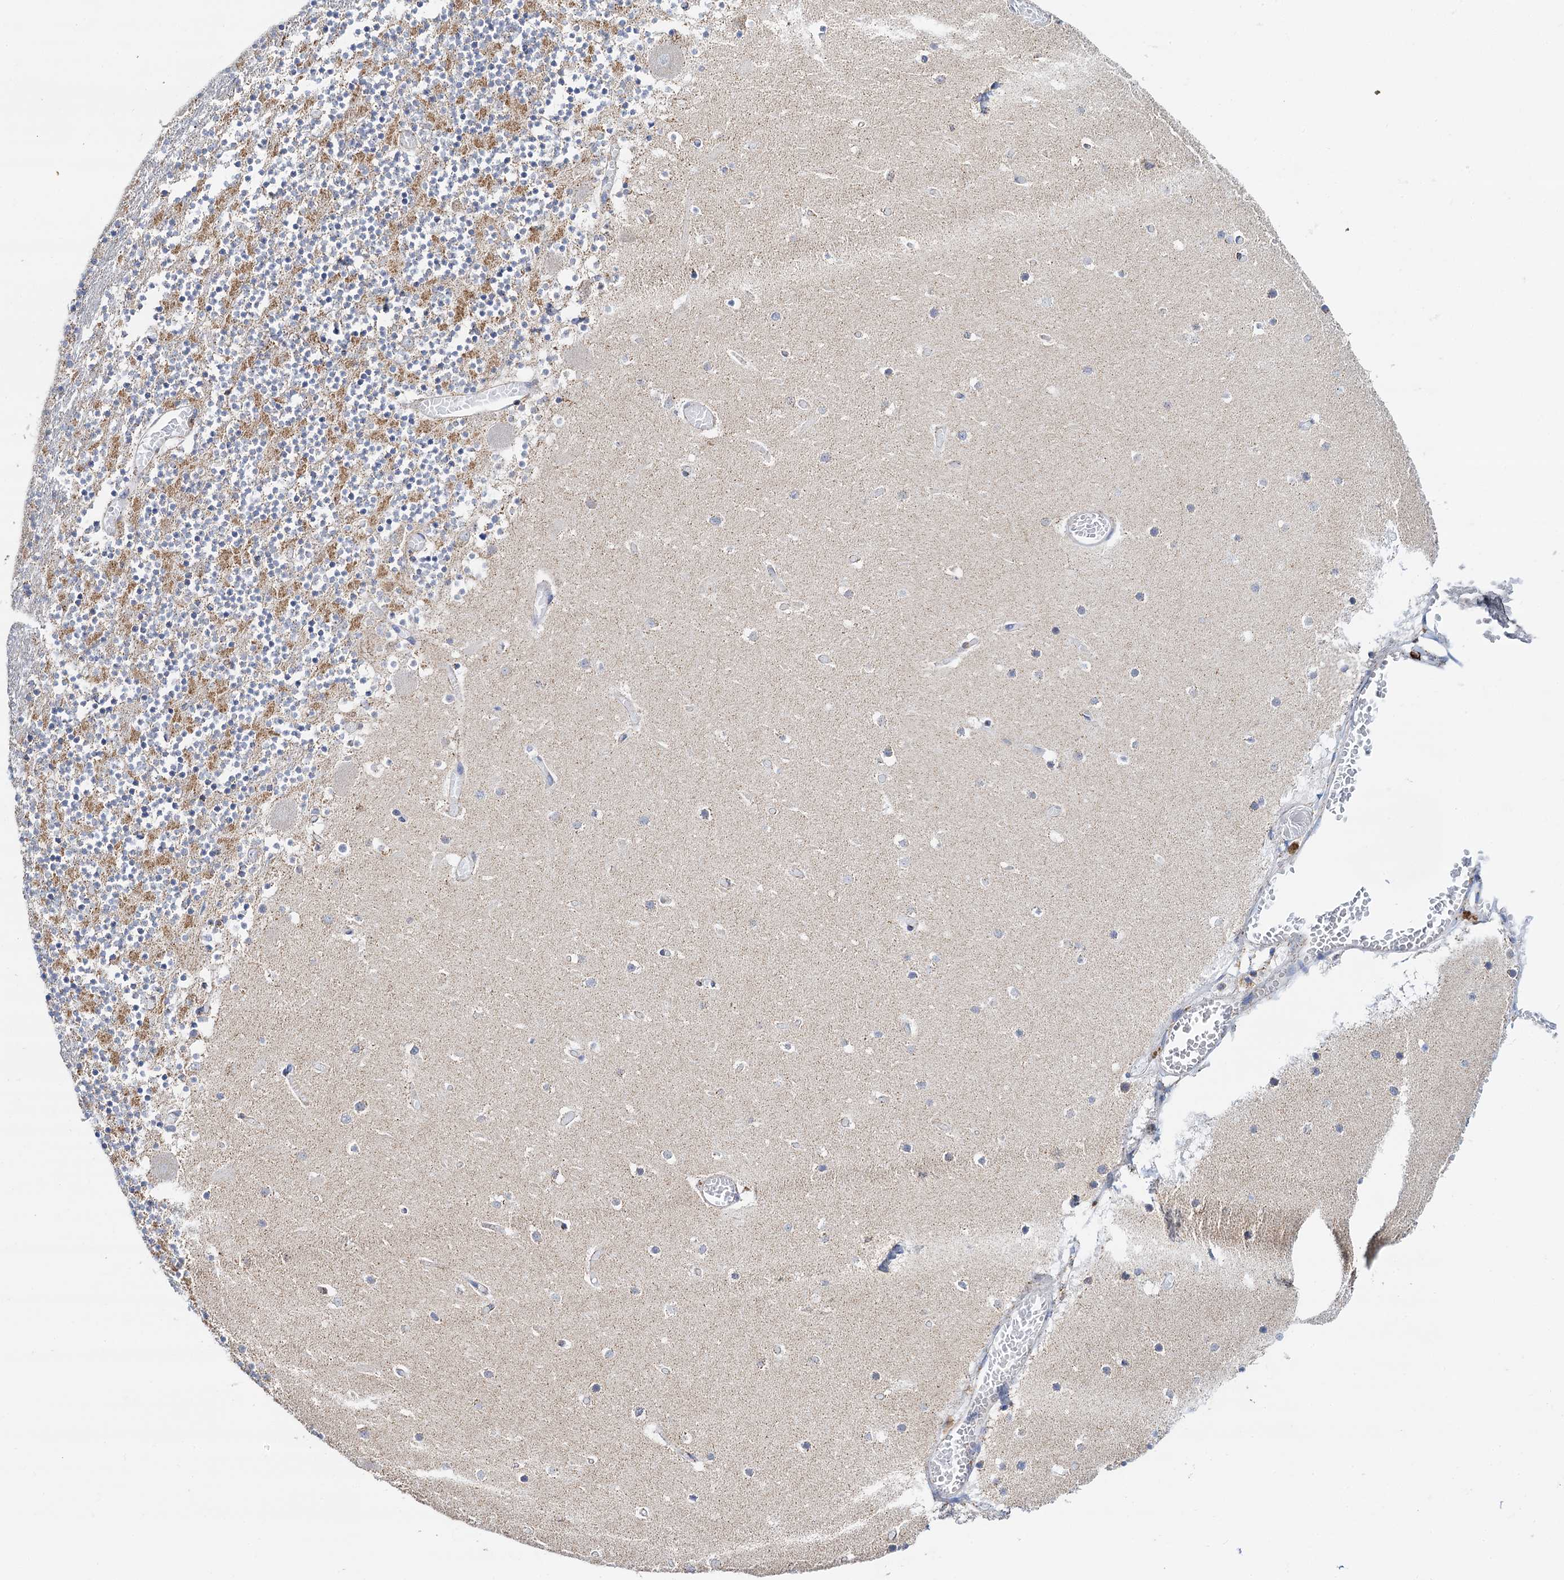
{"staining": {"intensity": "moderate", "quantity": "25%-75%", "location": "cytoplasmic/membranous"}, "tissue": "cerebellum", "cell_type": "Cells in granular layer", "image_type": "normal", "snomed": [{"axis": "morphology", "description": "Normal tissue, NOS"}, {"axis": "topography", "description": "Cerebellum"}], "caption": "Protein analysis of benign cerebellum displays moderate cytoplasmic/membranous staining in about 25%-75% of cells in granular layer.", "gene": "C2CD3", "patient": {"sex": "female", "age": 28}}